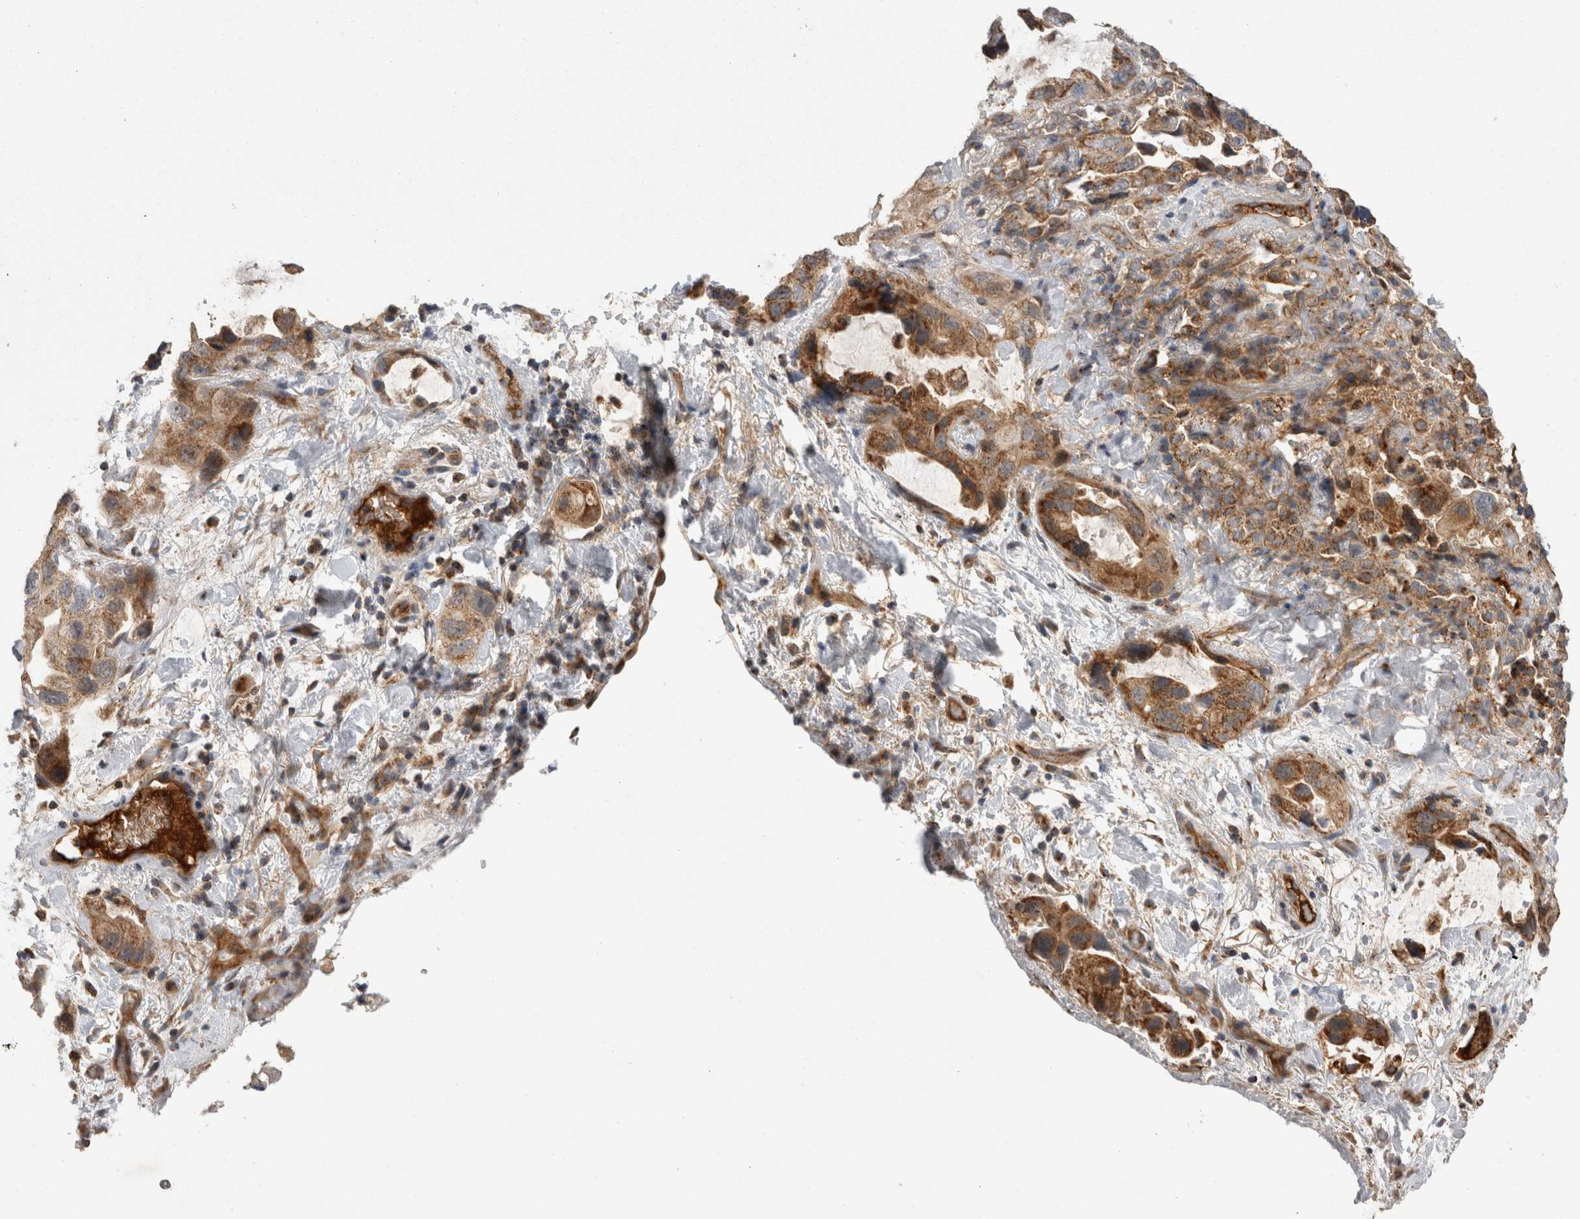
{"staining": {"intensity": "moderate", "quantity": "25%-75%", "location": "cytoplasmic/membranous"}, "tissue": "lung cancer", "cell_type": "Tumor cells", "image_type": "cancer", "snomed": [{"axis": "morphology", "description": "Squamous cell carcinoma, NOS"}, {"axis": "topography", "description": "Lung"}], "caption": "The histopathology image displays immunohistochemical staining of lung cancer (squamous cell carcinoma). There is moderate cytoplasmic/membranous staining is appreciated in approximately 25%-75% of tumor cells.", "gene": "DARS2", "patient": {"sex": "female", "age": 73}}